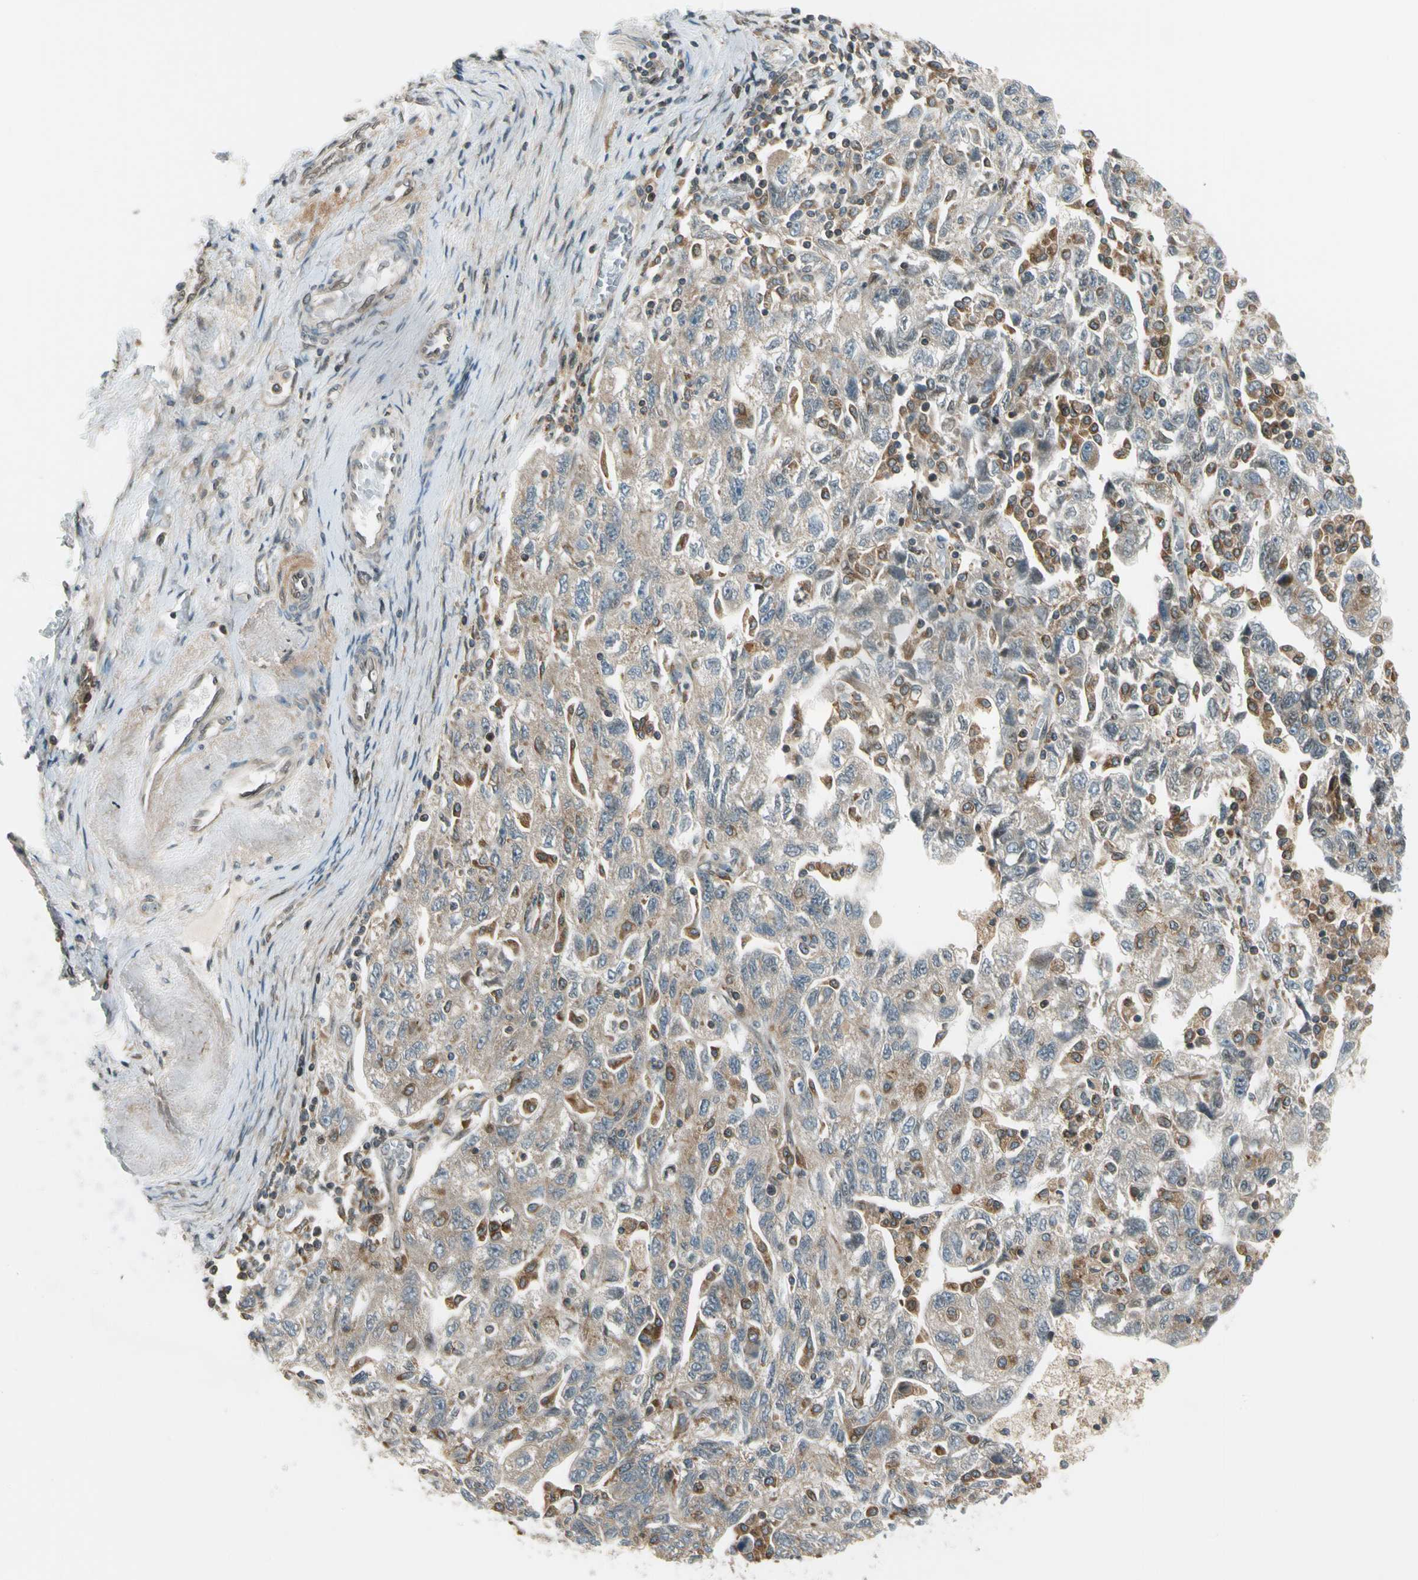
{"staining": {"intensity": "weak", "quantity": ">75%", "location": "cytoplasmic/membranous"}, "tissue": "ovarian cancer", "cell_type": "Tumor cells", "image_type": "cancer", "snomed": [{"axis": "morphology", "description": "Carcinoma, NOS"}, {"axis": "morphology", "description": "Cystadenocarcinoma, serous, NOS"}, {"axis": "topography", "description": "Ovary"}], "caption": "This histopathology image displays immunohistochemistry (IHC) staining of human ovarian cancer, with low weak cytoplasmic/membranous positivity in approximately >75% of tumor cells.", "gene": "TRIO", "patient": {"sex": "female", "age": 69}}